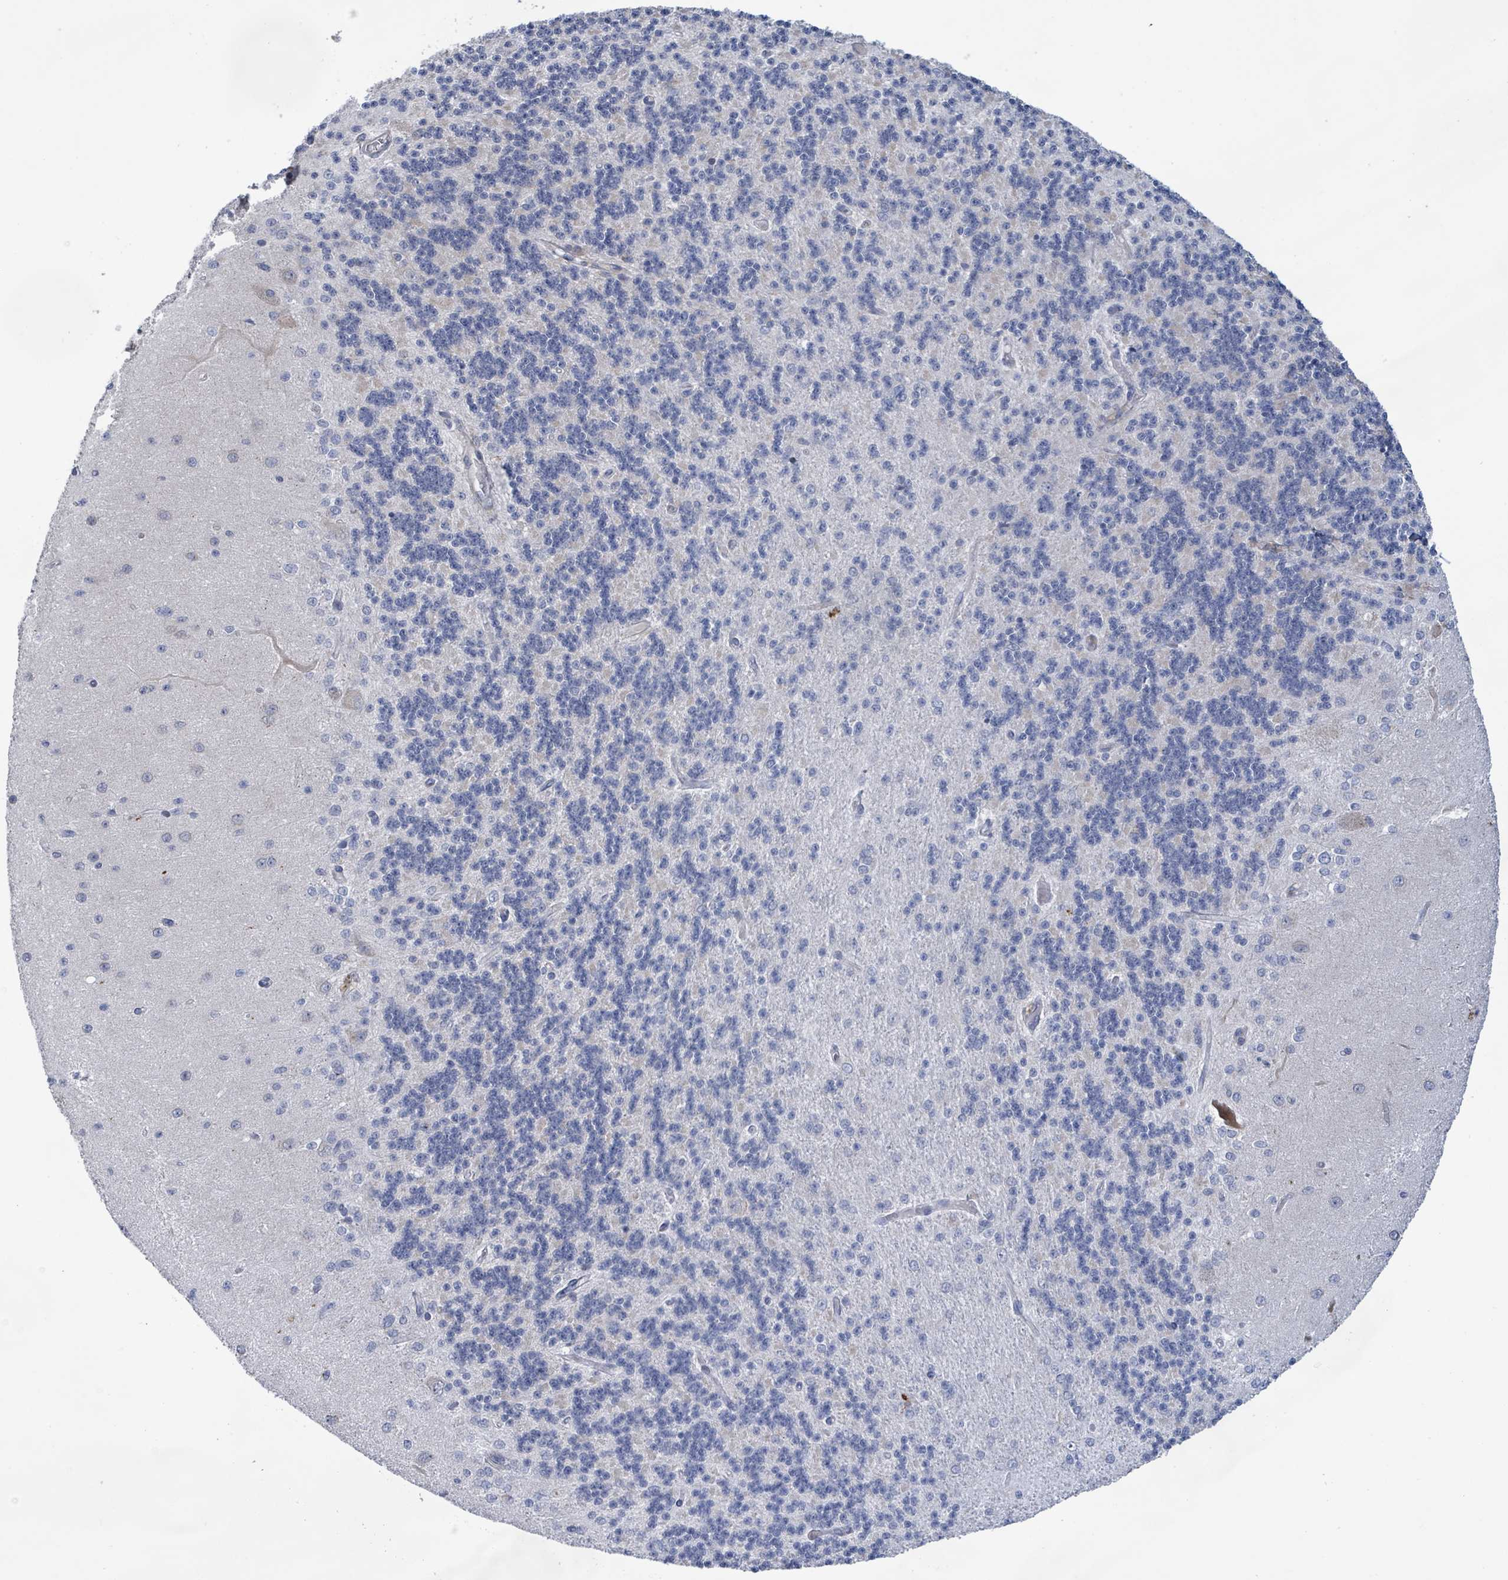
{"staining": {"intensity": "negative", "quantity": "none", "location": "none"}, "tissue": "cerebellum", "cell_type": "Cells in granular layer", "image_type": "normal", "snomed": [{"axis": "morphology", "description": "Normal tissue, NOS"}, {"axis": "topography", "description": "Cerebellum"}], "caption": "This is an immunohistochemistry photomicrograph of normal cerebellum. There is no positivity in cells in granular layer.", "gene": "SLIT3", "patient": {"sex": "female", "age": 29}}